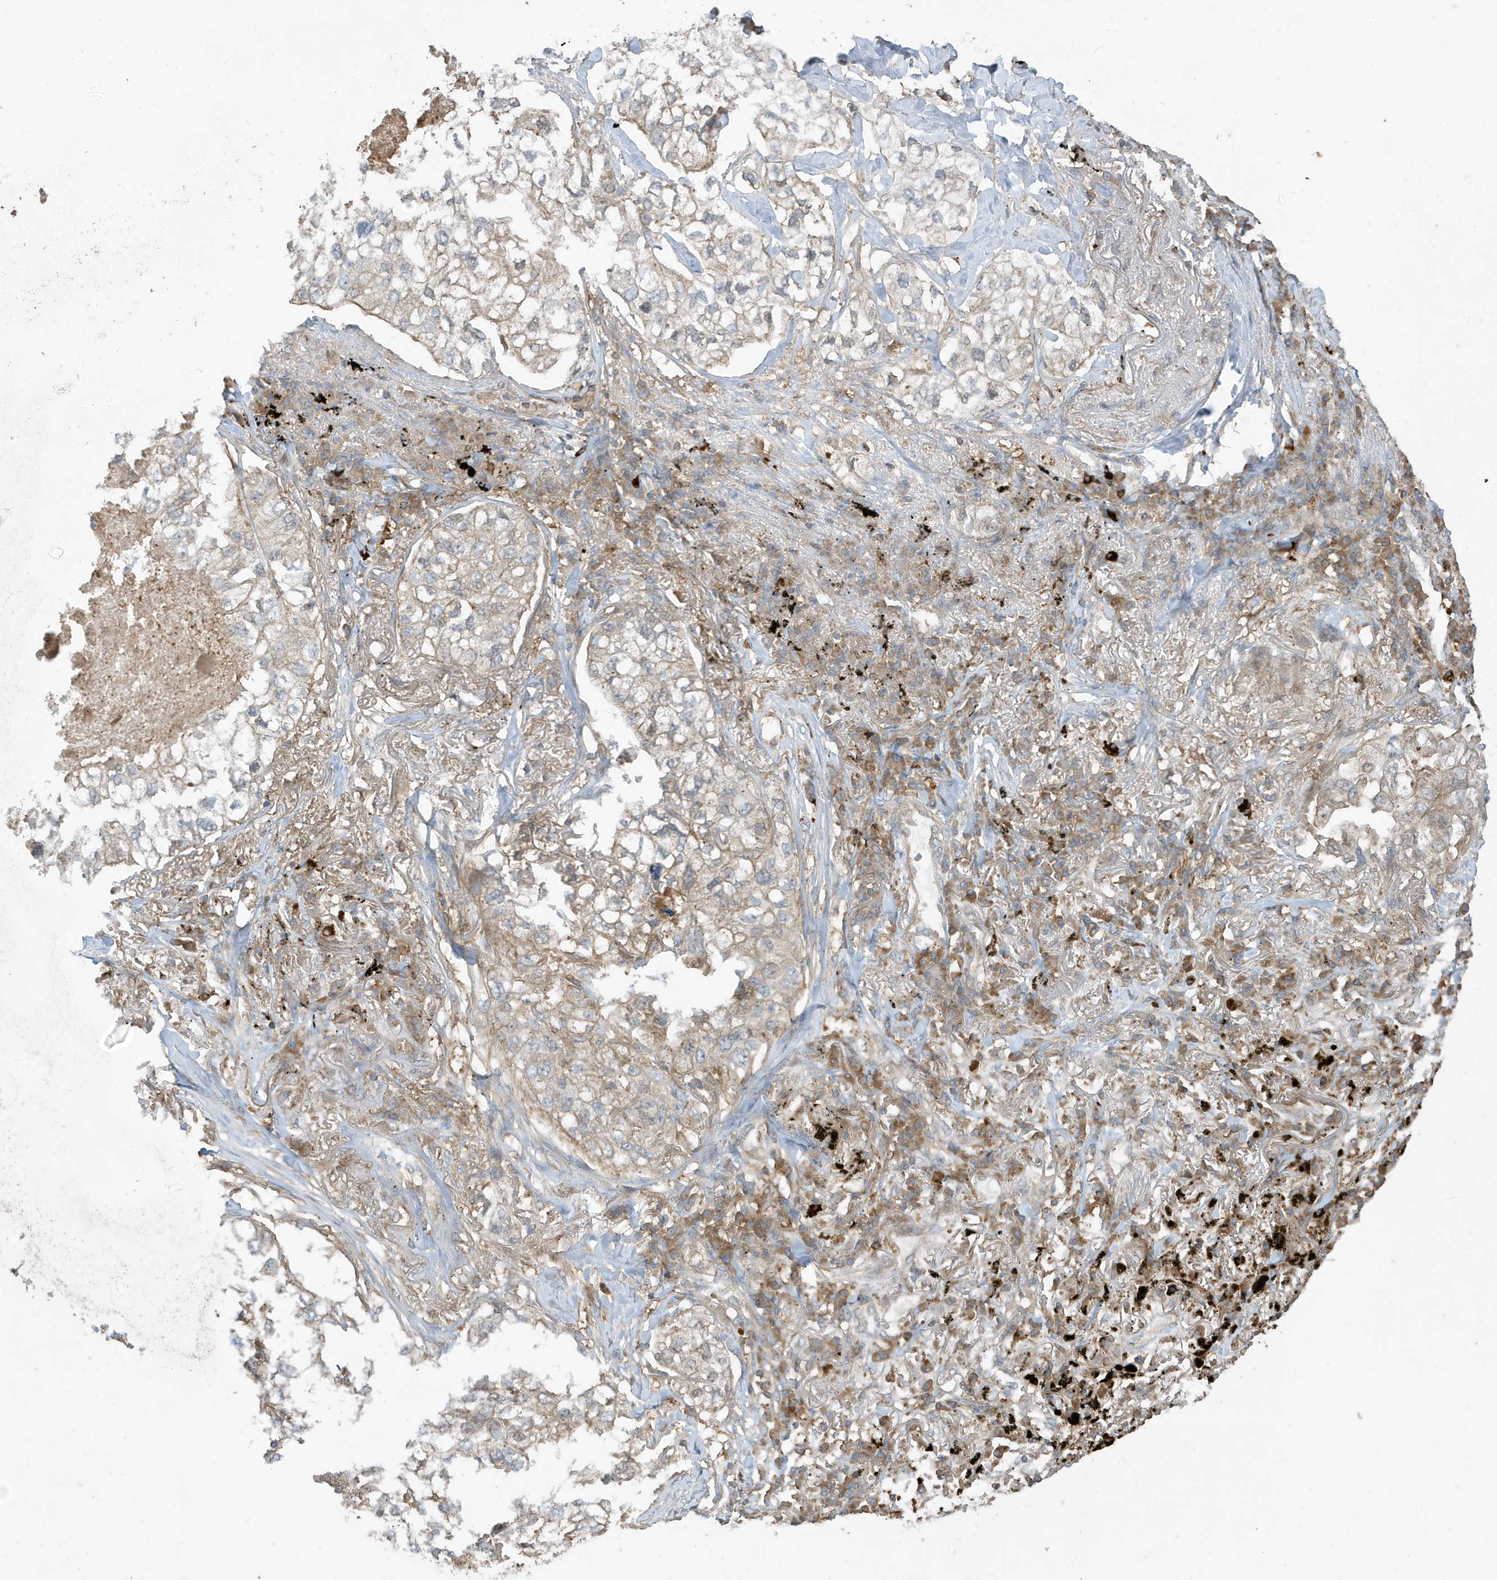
{"staining": {"intensity": "weak", "quantity": "25%-75%", "location": "cytoplasmic/membranous"}, "tissue": "lung cancer", "cell_type": "Tumor cells", "image_type": "cancer", "snomed": [{"axis": "morphology", "description": "Adenocarcinoma, NOS"}, {"axis": "topography", "description": "Lung"}], "caption": "Protein staining displays weak cytoplasmic/membranous positivity in approximately 25%-75% of tumor cells in lung cancer (adenocarcinoma). (DAB IHC, brown staining for protein, blue staining for nuclei).", "gene": "ABTB1", "patient": {"sex": "male", "age": 65}}